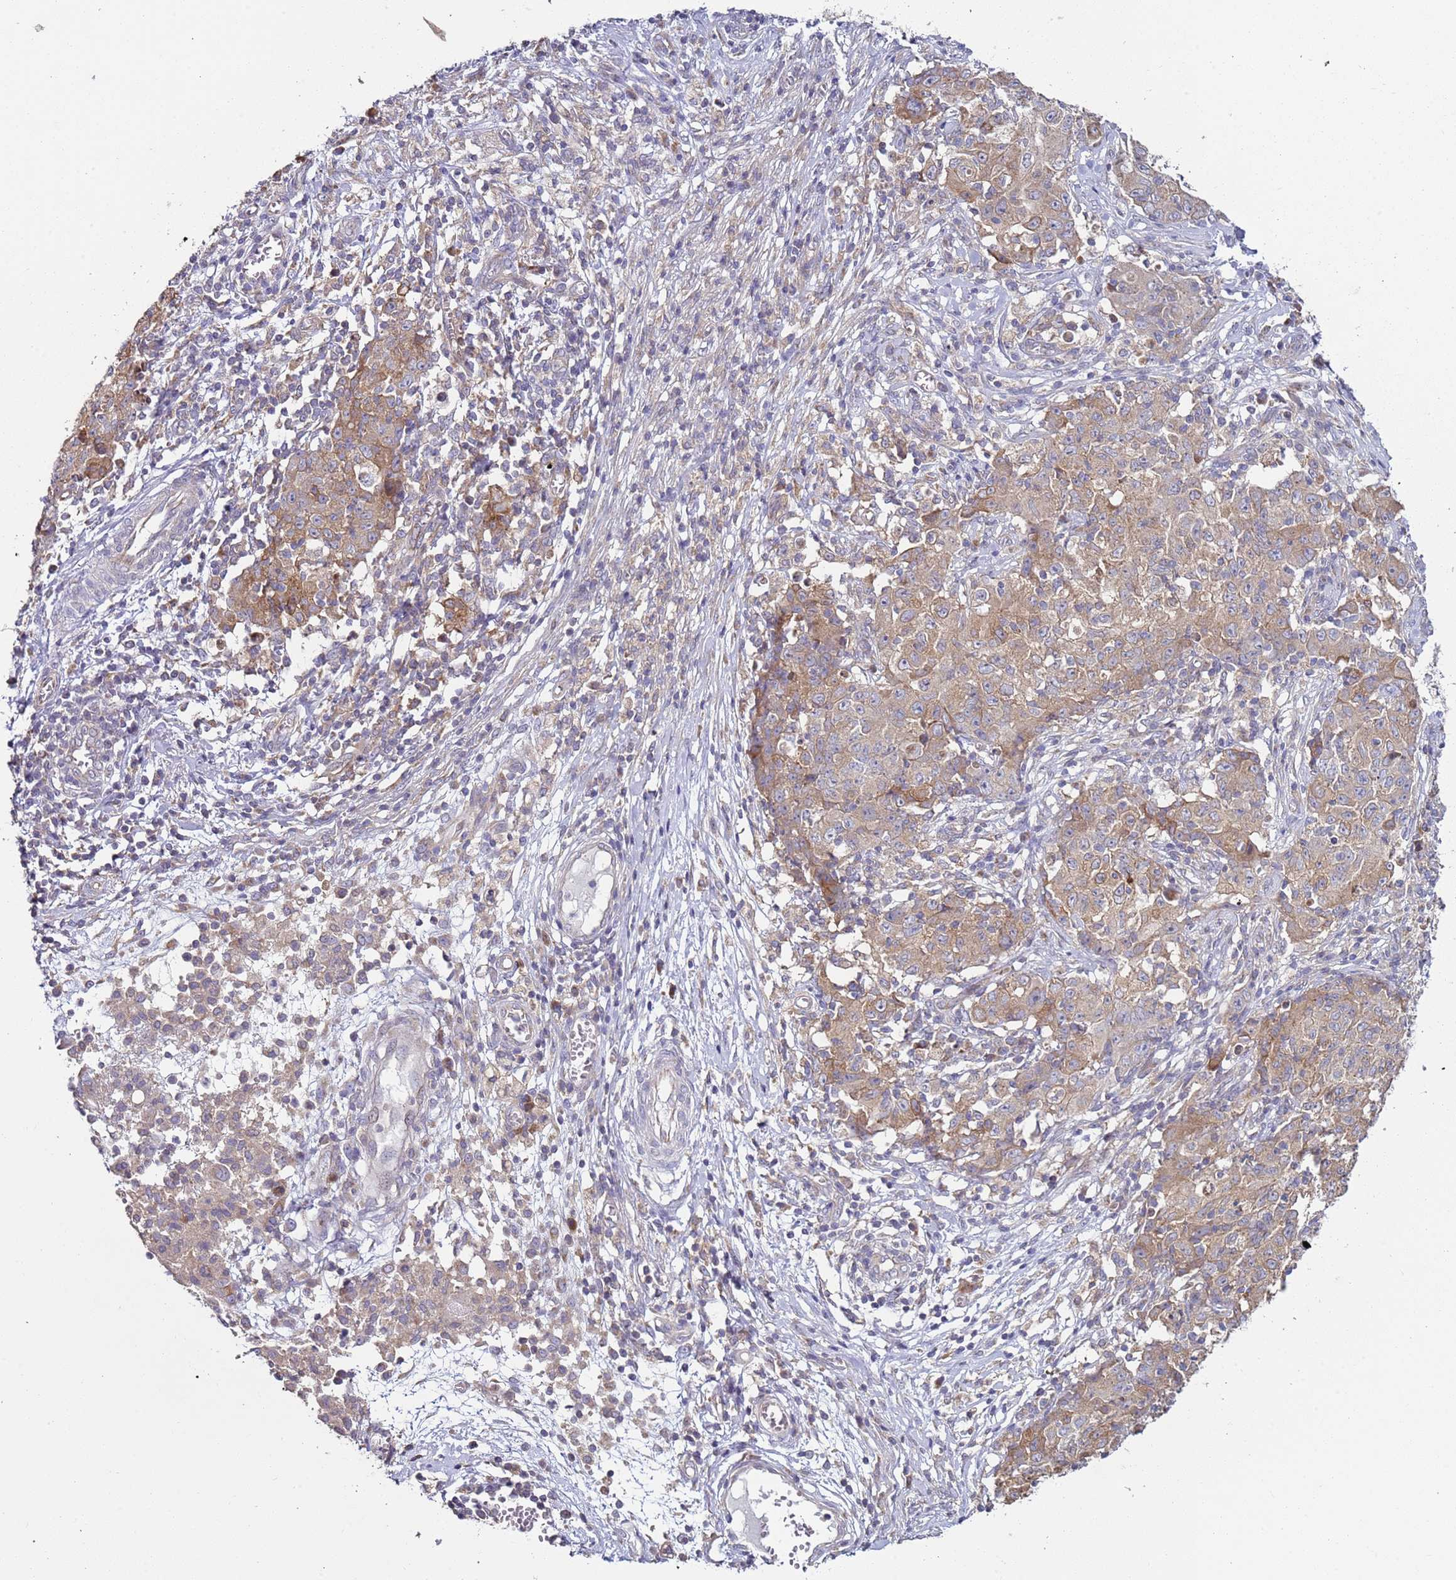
{"staining": {"intensity": "weak", "quantity": ">75%", "location": "cytoplasmic/membranous"}, "tissue": "ovarian cancer", "cell_type": "Tumor cells", "image_type": "cancer", "snomed": [{"axis": "morphology", "description": "Carcinoma, endometroid"}, {"axis": "topography", "description": "Ovary"}], "caption": "Tumor cells show low levels of weak cytoplasmic/membranous staining in approximately >75% of cells in human ovarian cancer.", "gene": "DIP2B", "patient": {"sex": "female", "age": 42}}